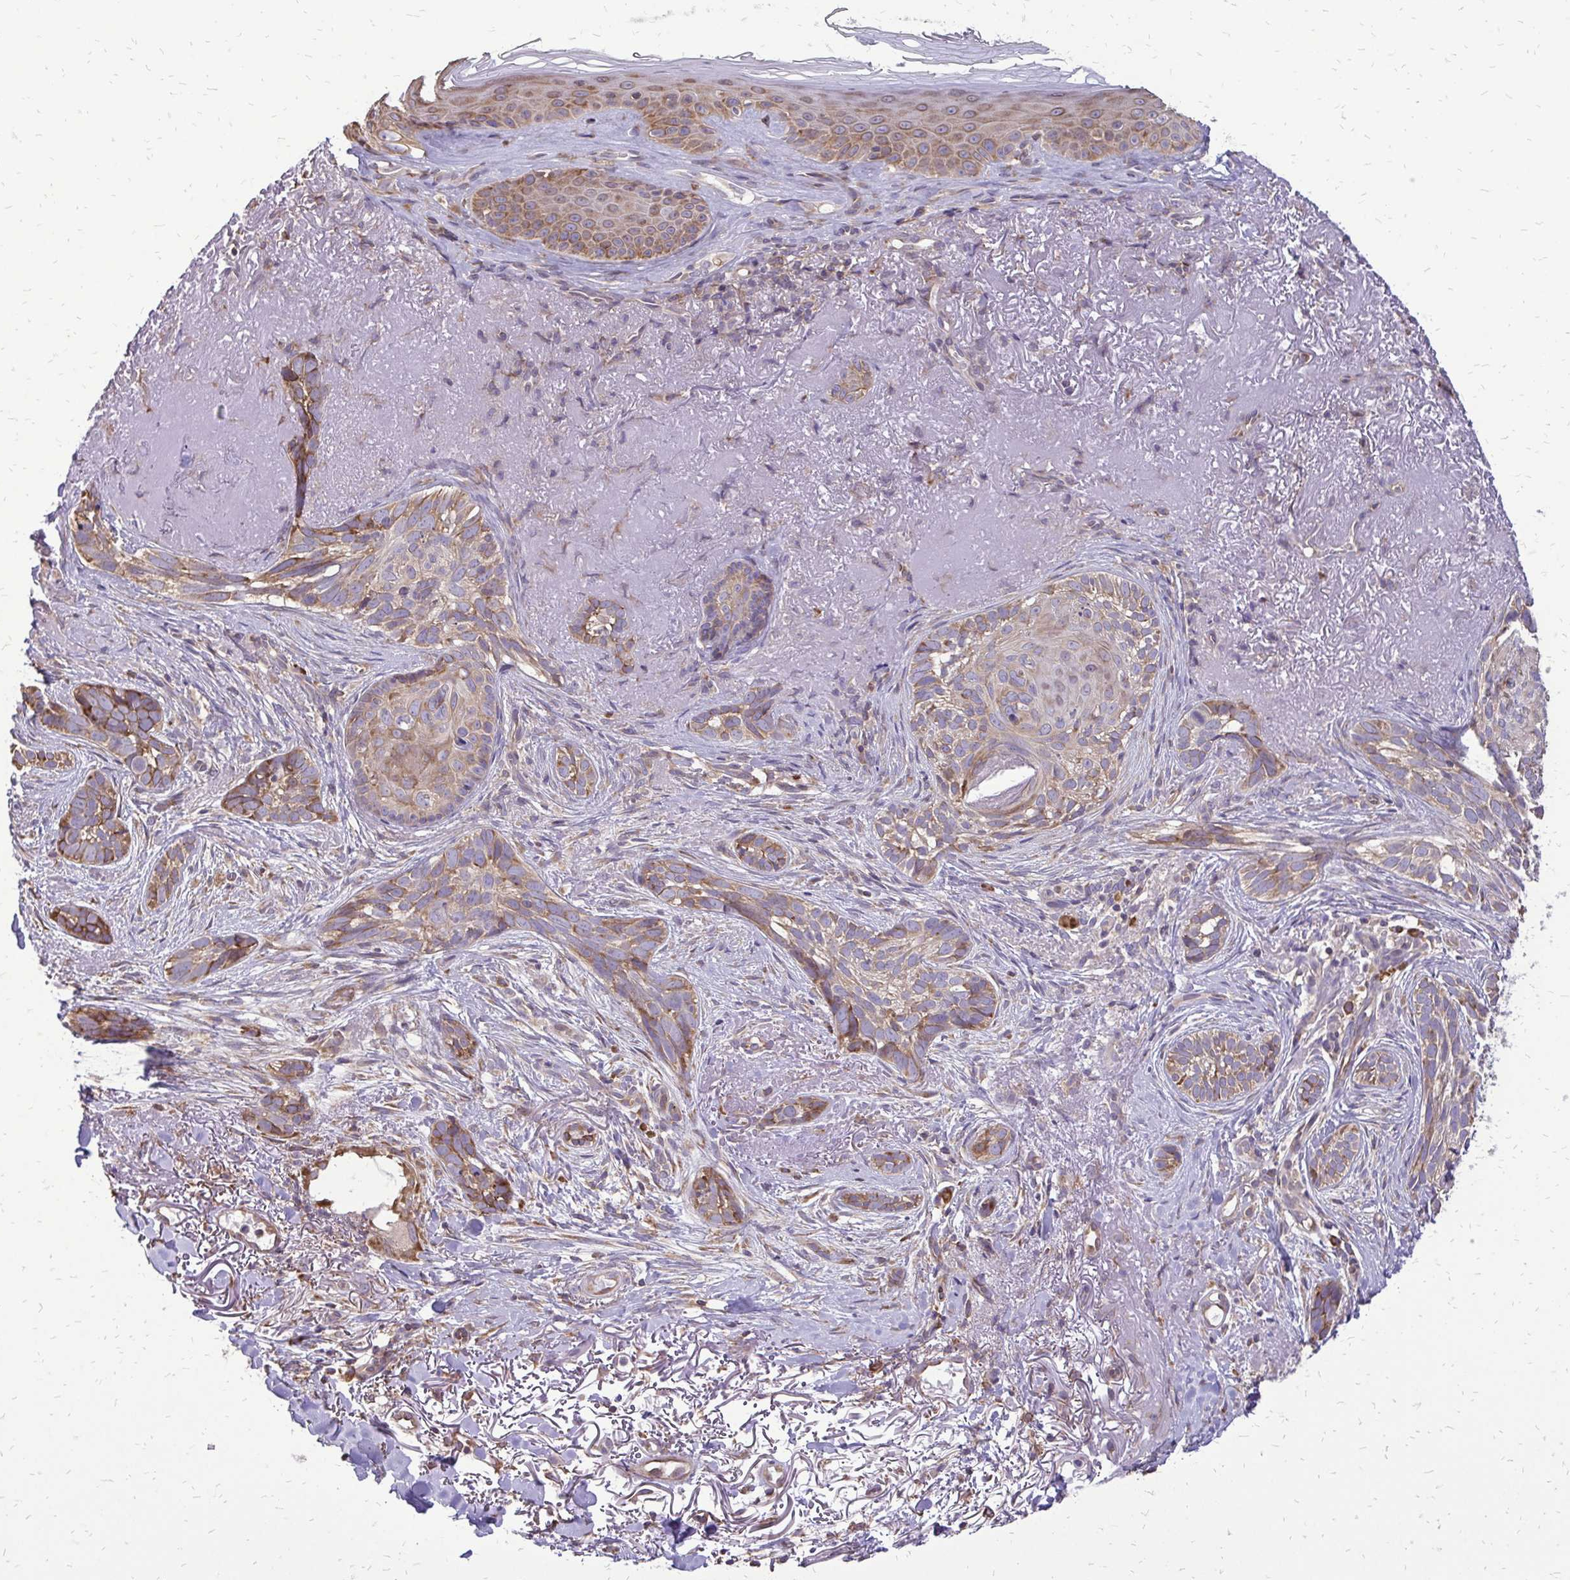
{"staining": {"intensity": "moderate", "quantity": ">75%", "location": "cytoplasmic/membranous"}, "tissue": "skin cancer", "cell_type": "Tumor cells", "image_type": "cancer", "snomed": [{"axis": "morphology", "description": "Basal cell carcinoma"}, {"axis": "morphology", "description": "BCC, high aggressive"}, {"axis": "topography", "description": "Skin"}], "caption": "This is a histology image of immunohistochemistry staining of bcc,  high aggressive (skin), which shows moderate positivity in the cytoplasmic/membranous of tumor cells.", "gene": "RPS3", "patient": {"sex": "female", "age": 86}}